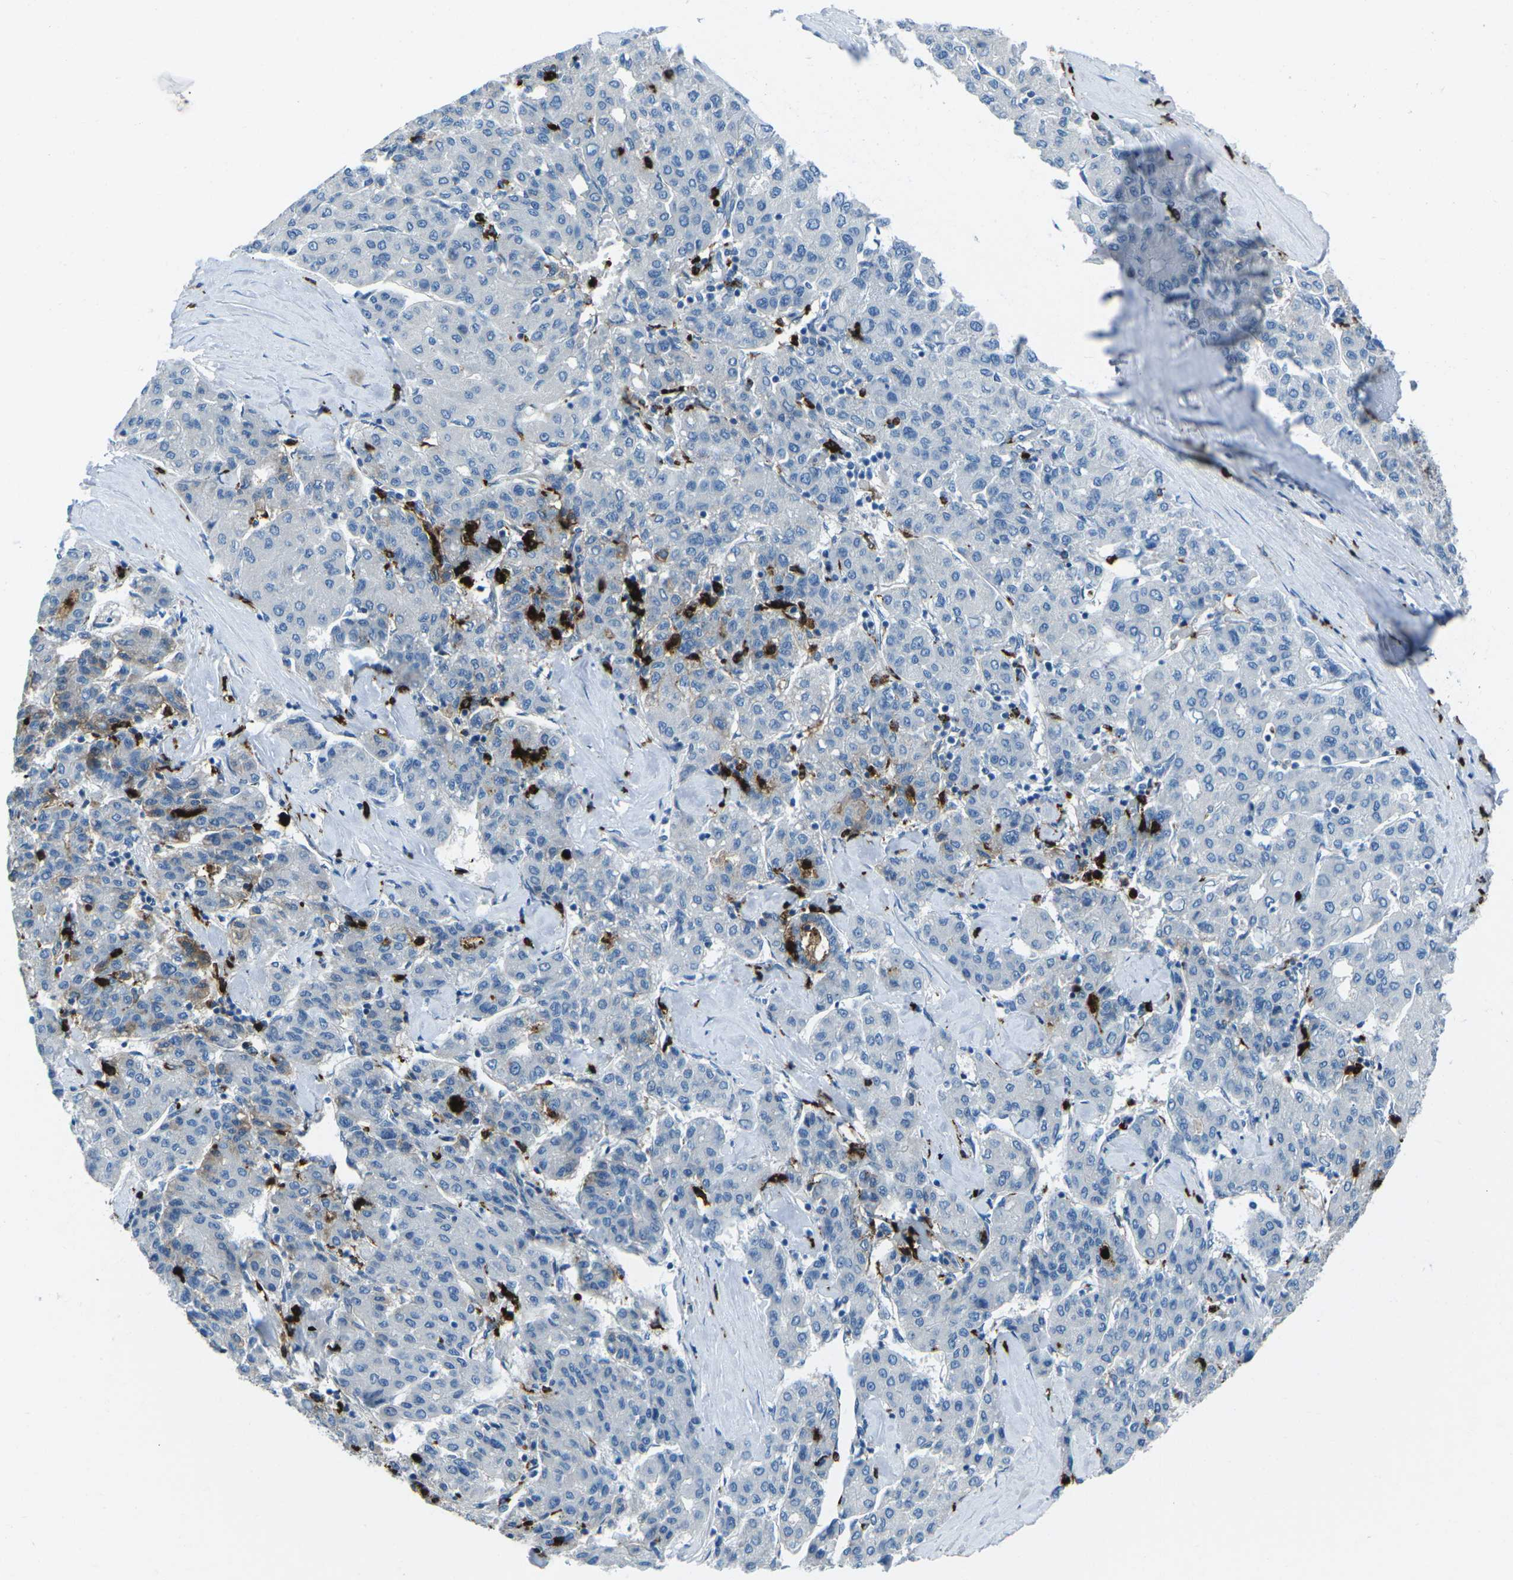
{"staining": {"intensity": "negative", "quantity": "none", "location": "none"}, "tissue": "liver cancer", "cell_type": "Tumor cells", "image_type": "cancer", "snomed": [{"axis": "morphology", "description": "Carcinoma, Hepatocellular, NOS"}, {"axis": "topography", "description": "Liver"}], "caption": "Protein analysis of hepatocellular carcinoma (liver) demonstrates no significant positivity in tumor cells. Nuclei are stained in blue.", "gene": "FCN1", "patient": {"sex": "male", "age": 65}}